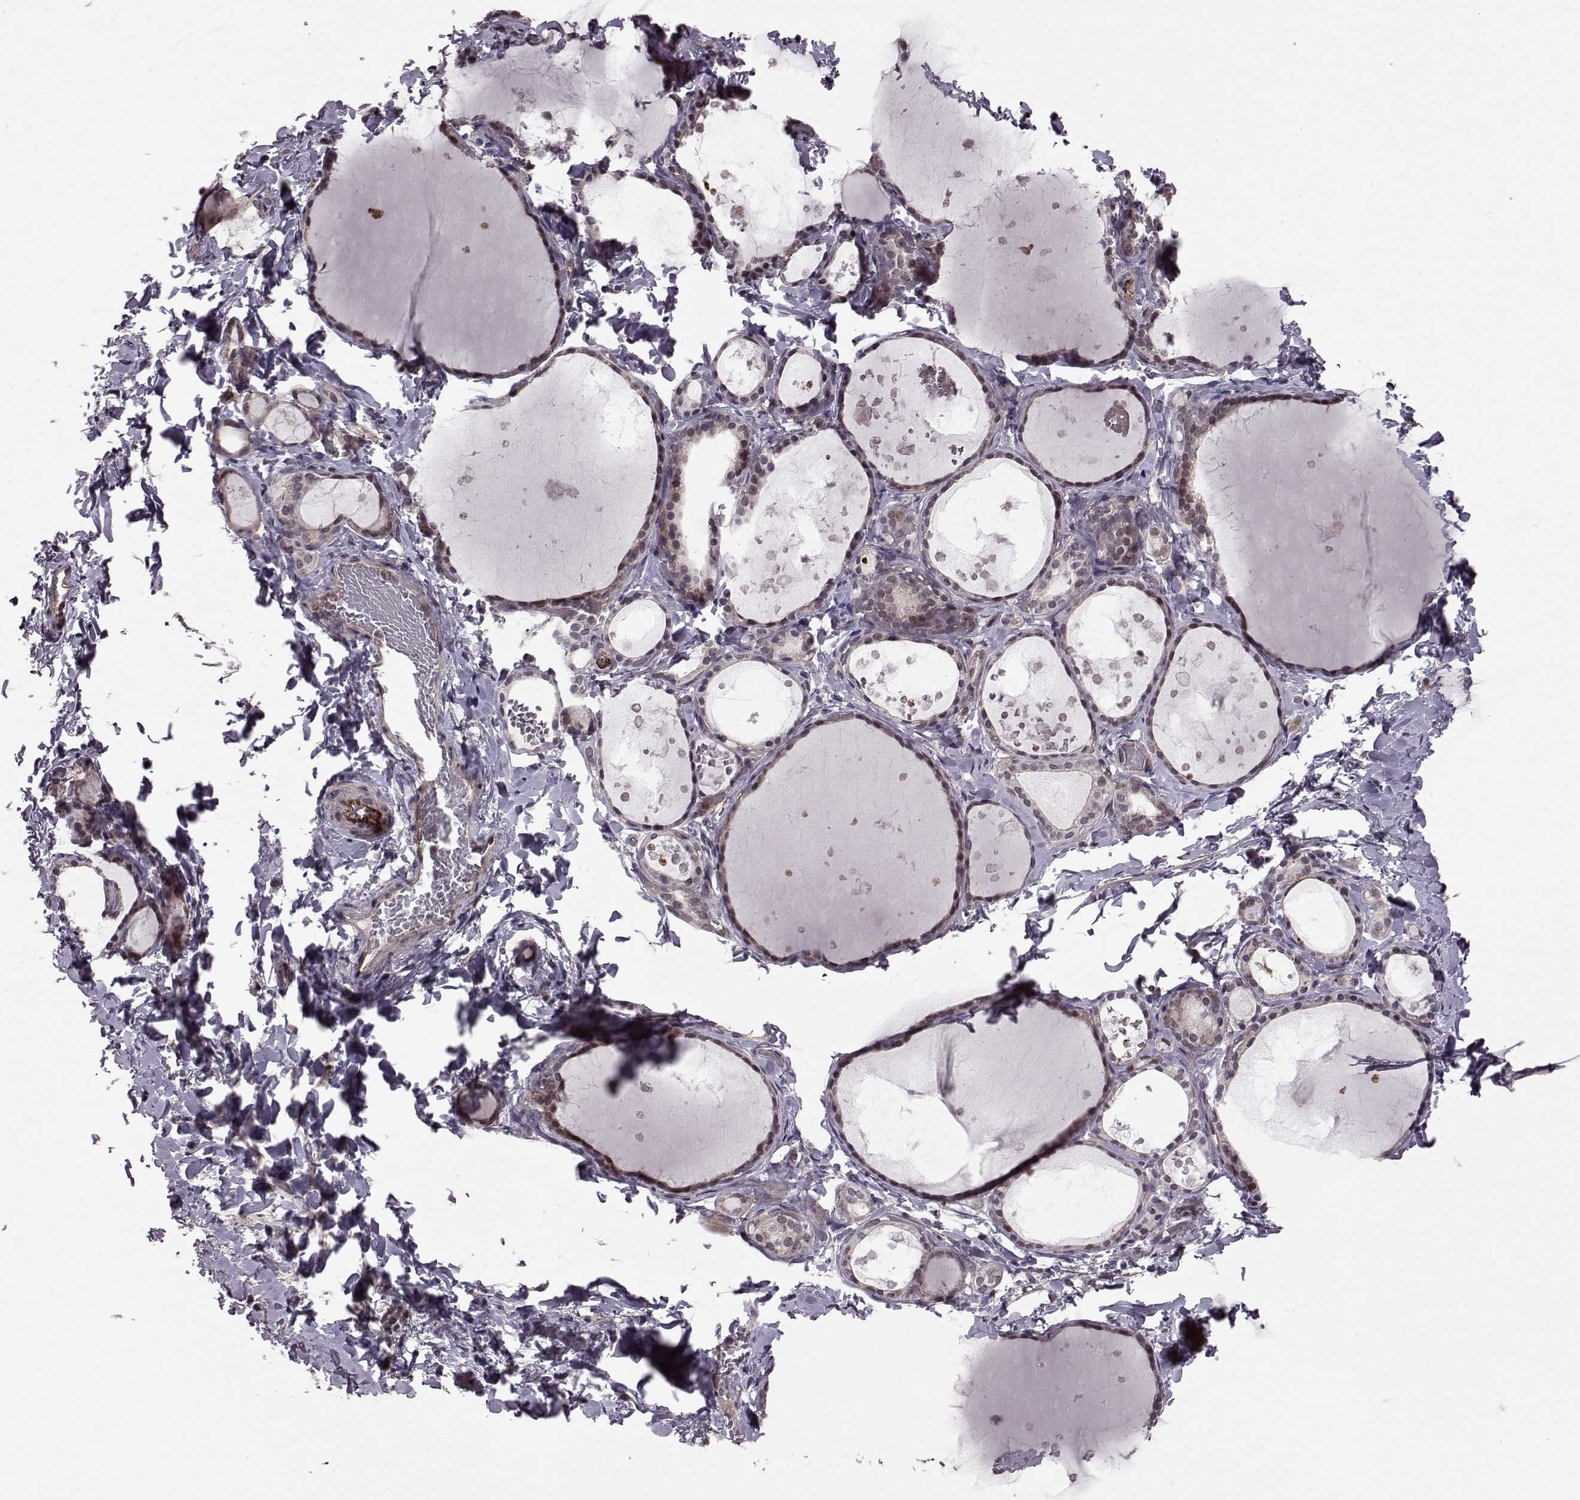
{"staining": {"intensity": "moderate", "quantity": "25%-75%", "location": "cytoplasmic/membranous"}, "tissue": "thyroid gland", "cell_type": "Glandular cells", "image_type": "normal", "snomed": [{"axis": "morphology", "description": "Normal tissue, NOS"}, {"axis": "topography", "description": "Thyroid gland"}], "caption": "There is medium levels of moderate cytoplasmic/membranous expression in glandular cells of unremarkable thyroid gland, as demonstrated by immunohistochemical staining (brown color).", "gene": "SYNPO", "patient": {"sex": "female", "age": 56}}